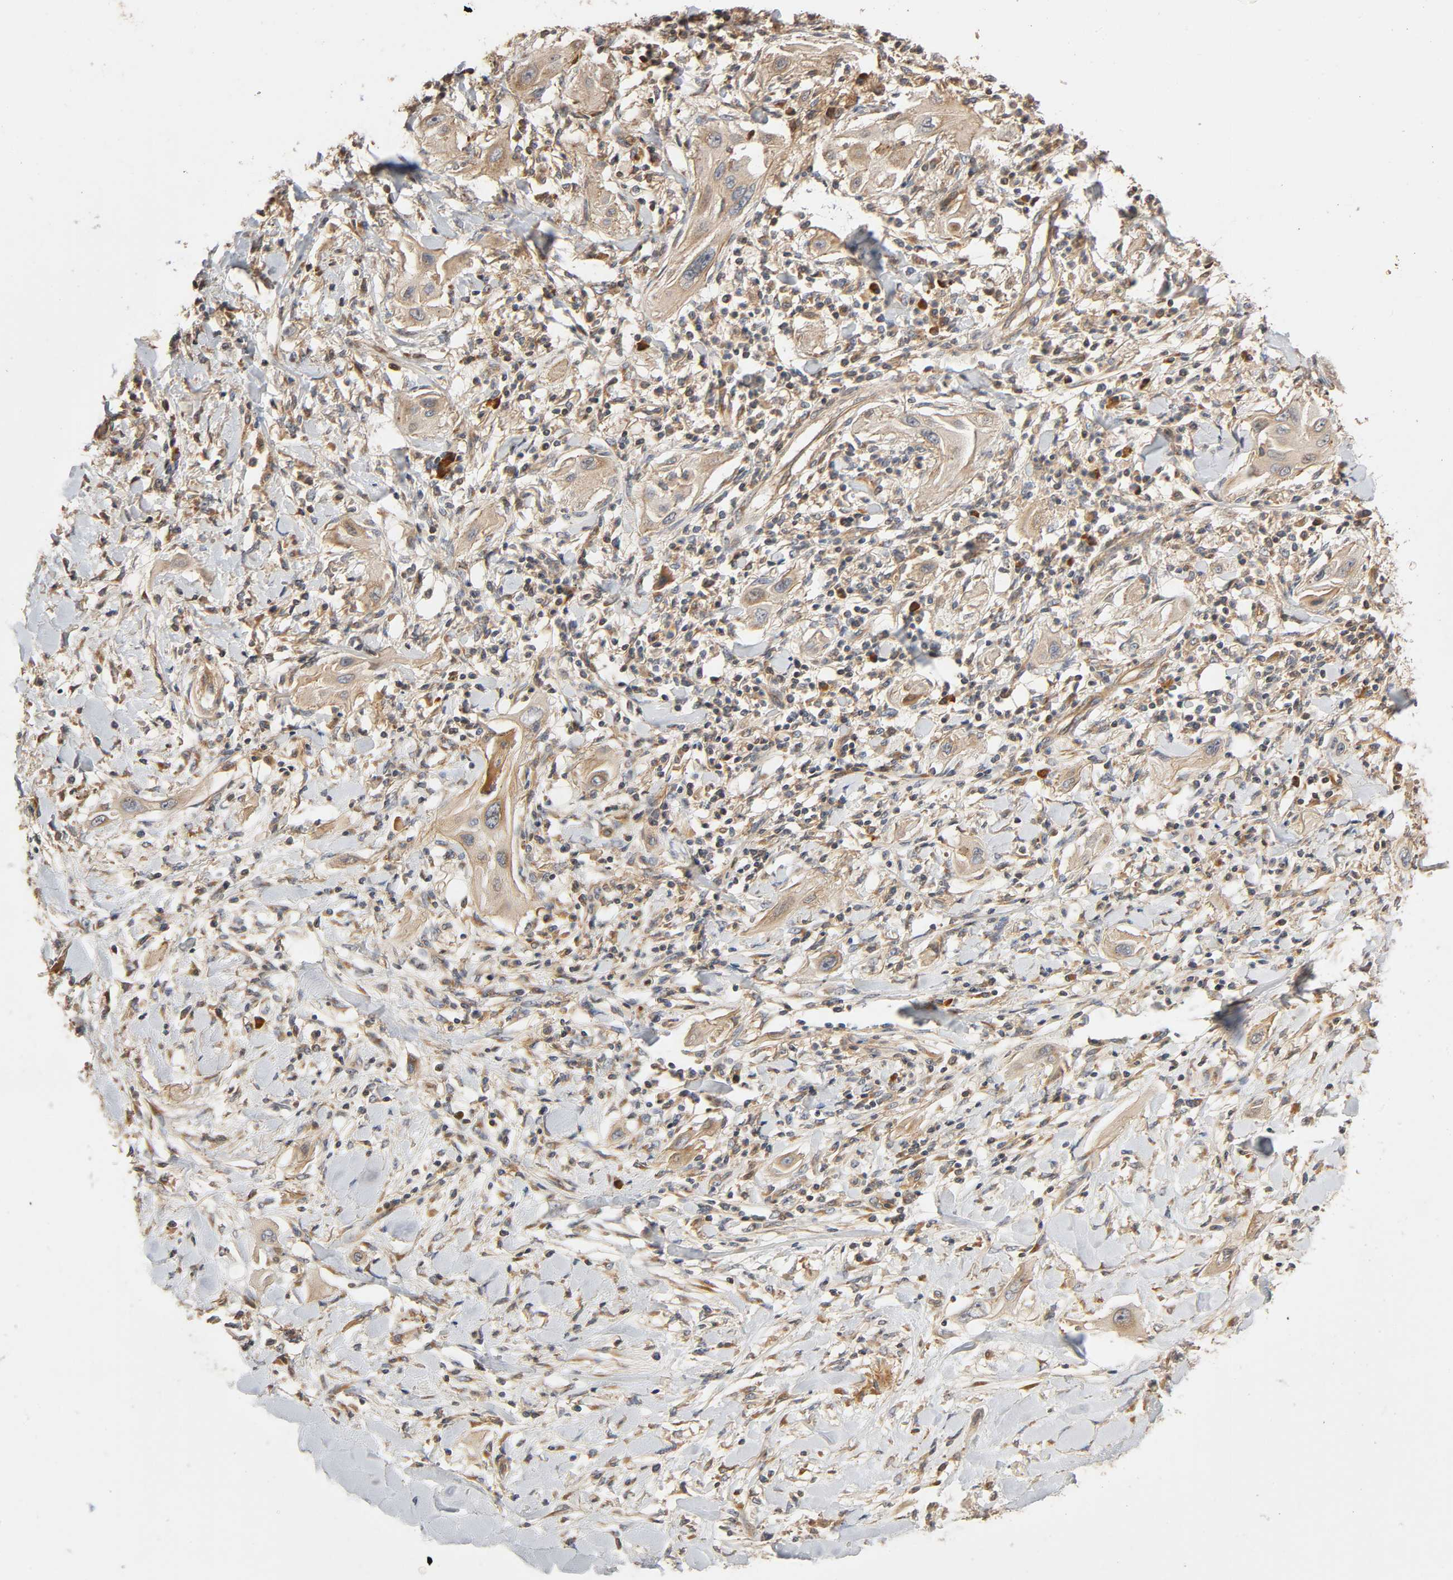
{"staining": {"intensity": "weak", "quantity": "<25%", "location": "cytoplasmic/membranous"}, "tissue": "lung cancer", "cell_type": "Tumor cells", "image_type": "cancer", "snomed": [{"axis": "morphology", "description": "Squamous cell carcinoma, NOS"}, {"axis": "topography", "description": "Lung"}], "caption": "Immunohistochemical staining of squamous cell carcinoma (lung) shows no significant staining in tumor cells.", "gene": "SGSM1", "patient": {"sex": "female", "age": 47}}